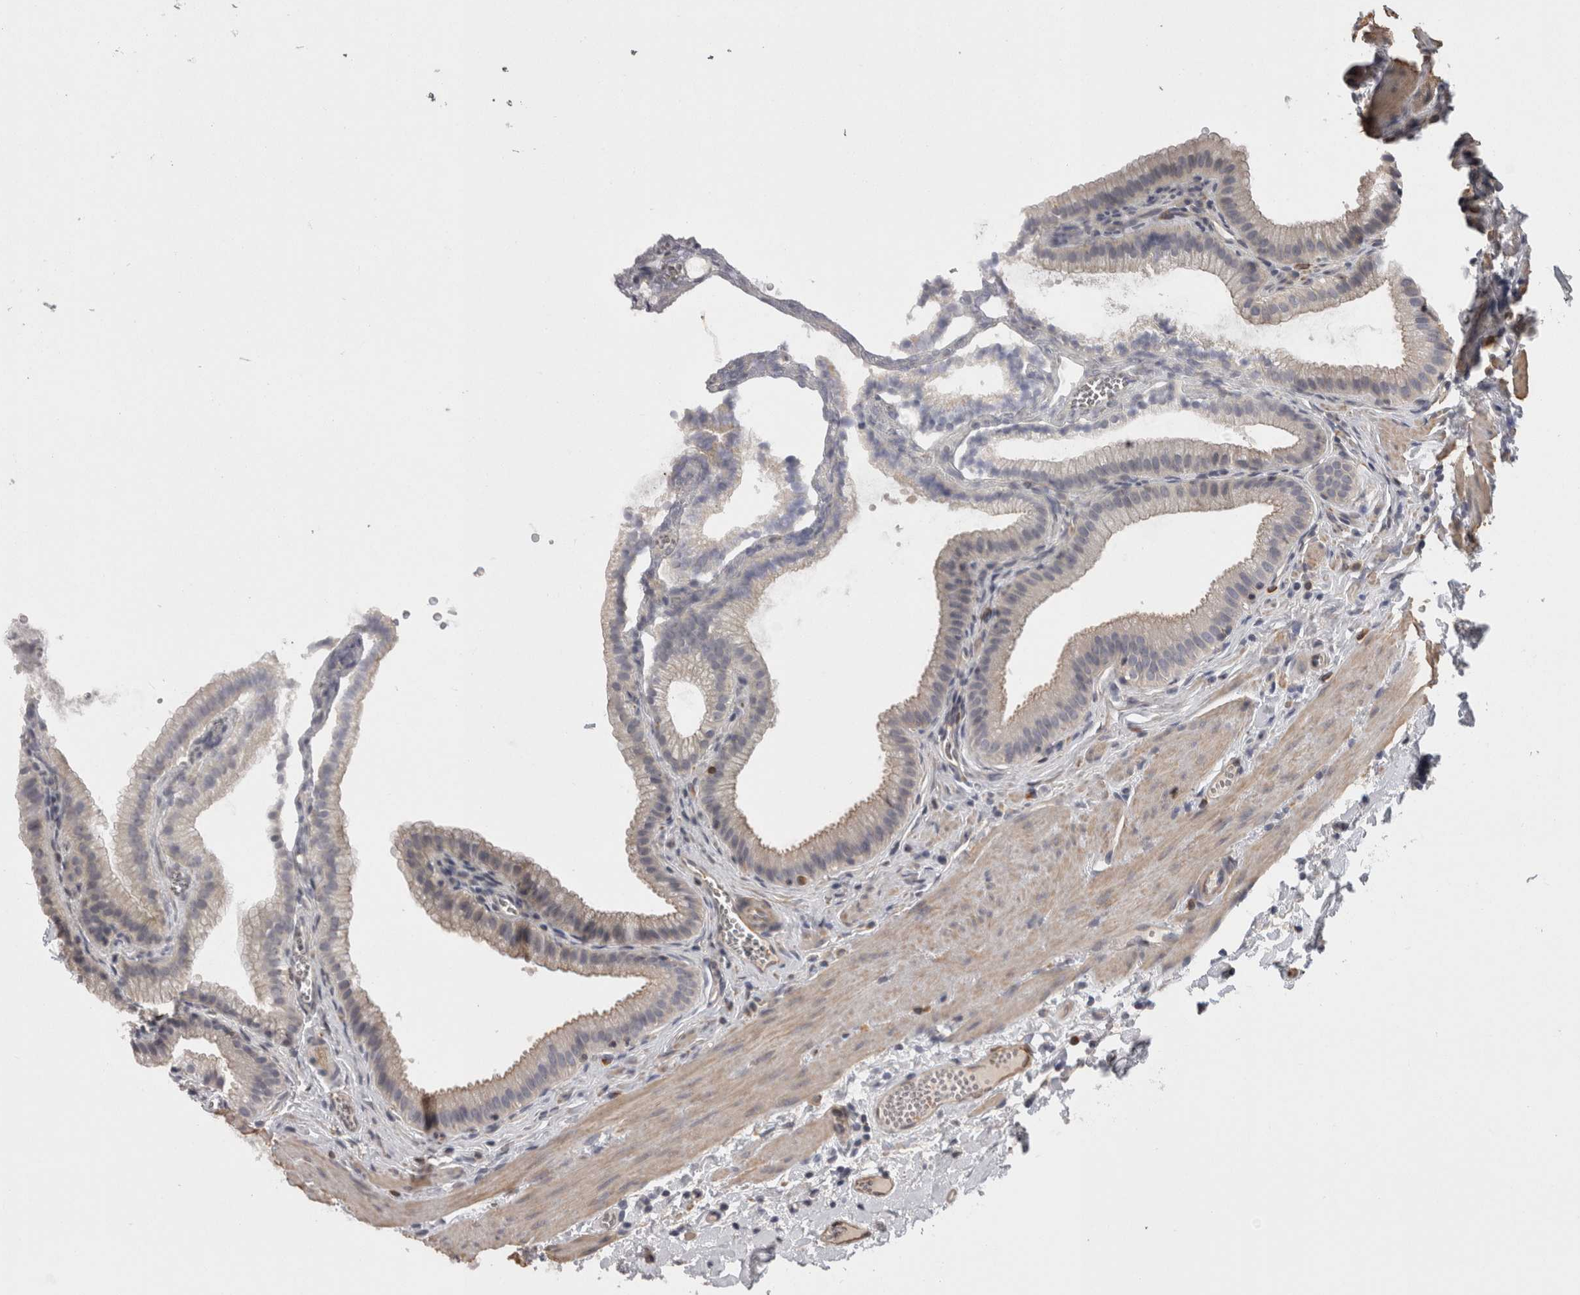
{"staining": {"intensity": "moderate", "quantity": "25%-75%", "location": "cytoplasmic/membranous"}, "tissue": "gallbladder", "cell_type": "Glandular cells", "image_type": "normal", "snomed": [{"axis": "morphology", "description": "Normal tissue, NOS"}, {"axis": "topography", "description": "Gallbladder"}], "caption": "Immunohistochemistry (IHC) (DAB (3,3'-diaminobenzidine)) staining of benign gallbladder displays moderate cytoplasmic/membranous protein staining in approximately 25%-75% of glandular cells.", "gene": "RMDN1", "patient": {"sex": "male", "age": 38}}